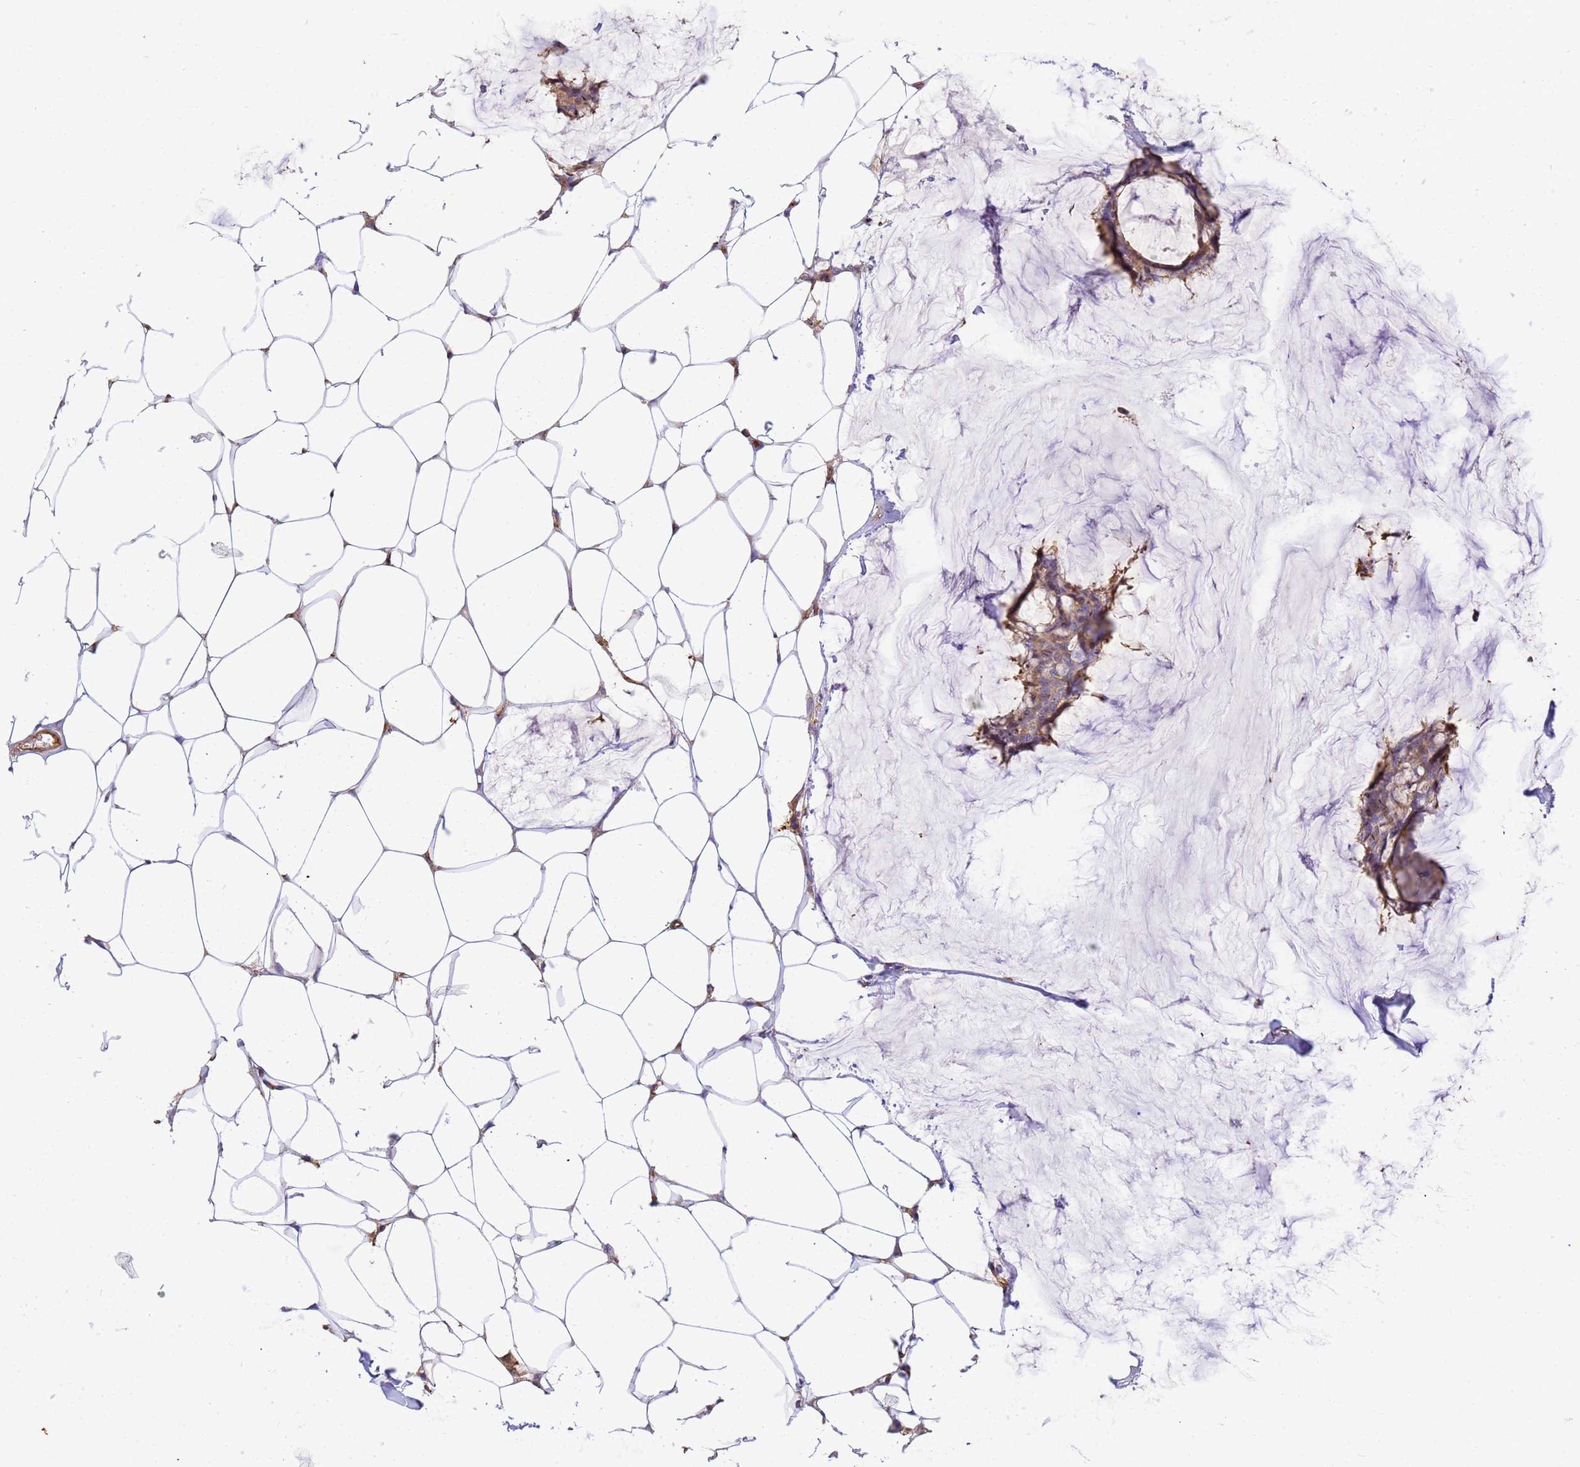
{"staining": {"intensity": "moderate", "quantity": ">75%", "location": "cytoplasmic/membranous"}, "tissue": "breast cancer", "cell_type": "Tumor cells", "image_type": "cancer", "snomed": [{"axis": "morphology", "description": "Duct carcinoma"}, {"axis": "topography", "description": "Breast"}], "caption": "The immunohistochemical stain shows moderate cytoplasmic/membranous expression in tumor cells of breast infiltrating ductal carcinoma tissue. The staining is performed using DAB brown chromogen to label protein expression. The nuclei are counter-stained blue using hematoxylin.", "gene": "WDR64", "patient": {"sex": "female", "age": 93}}